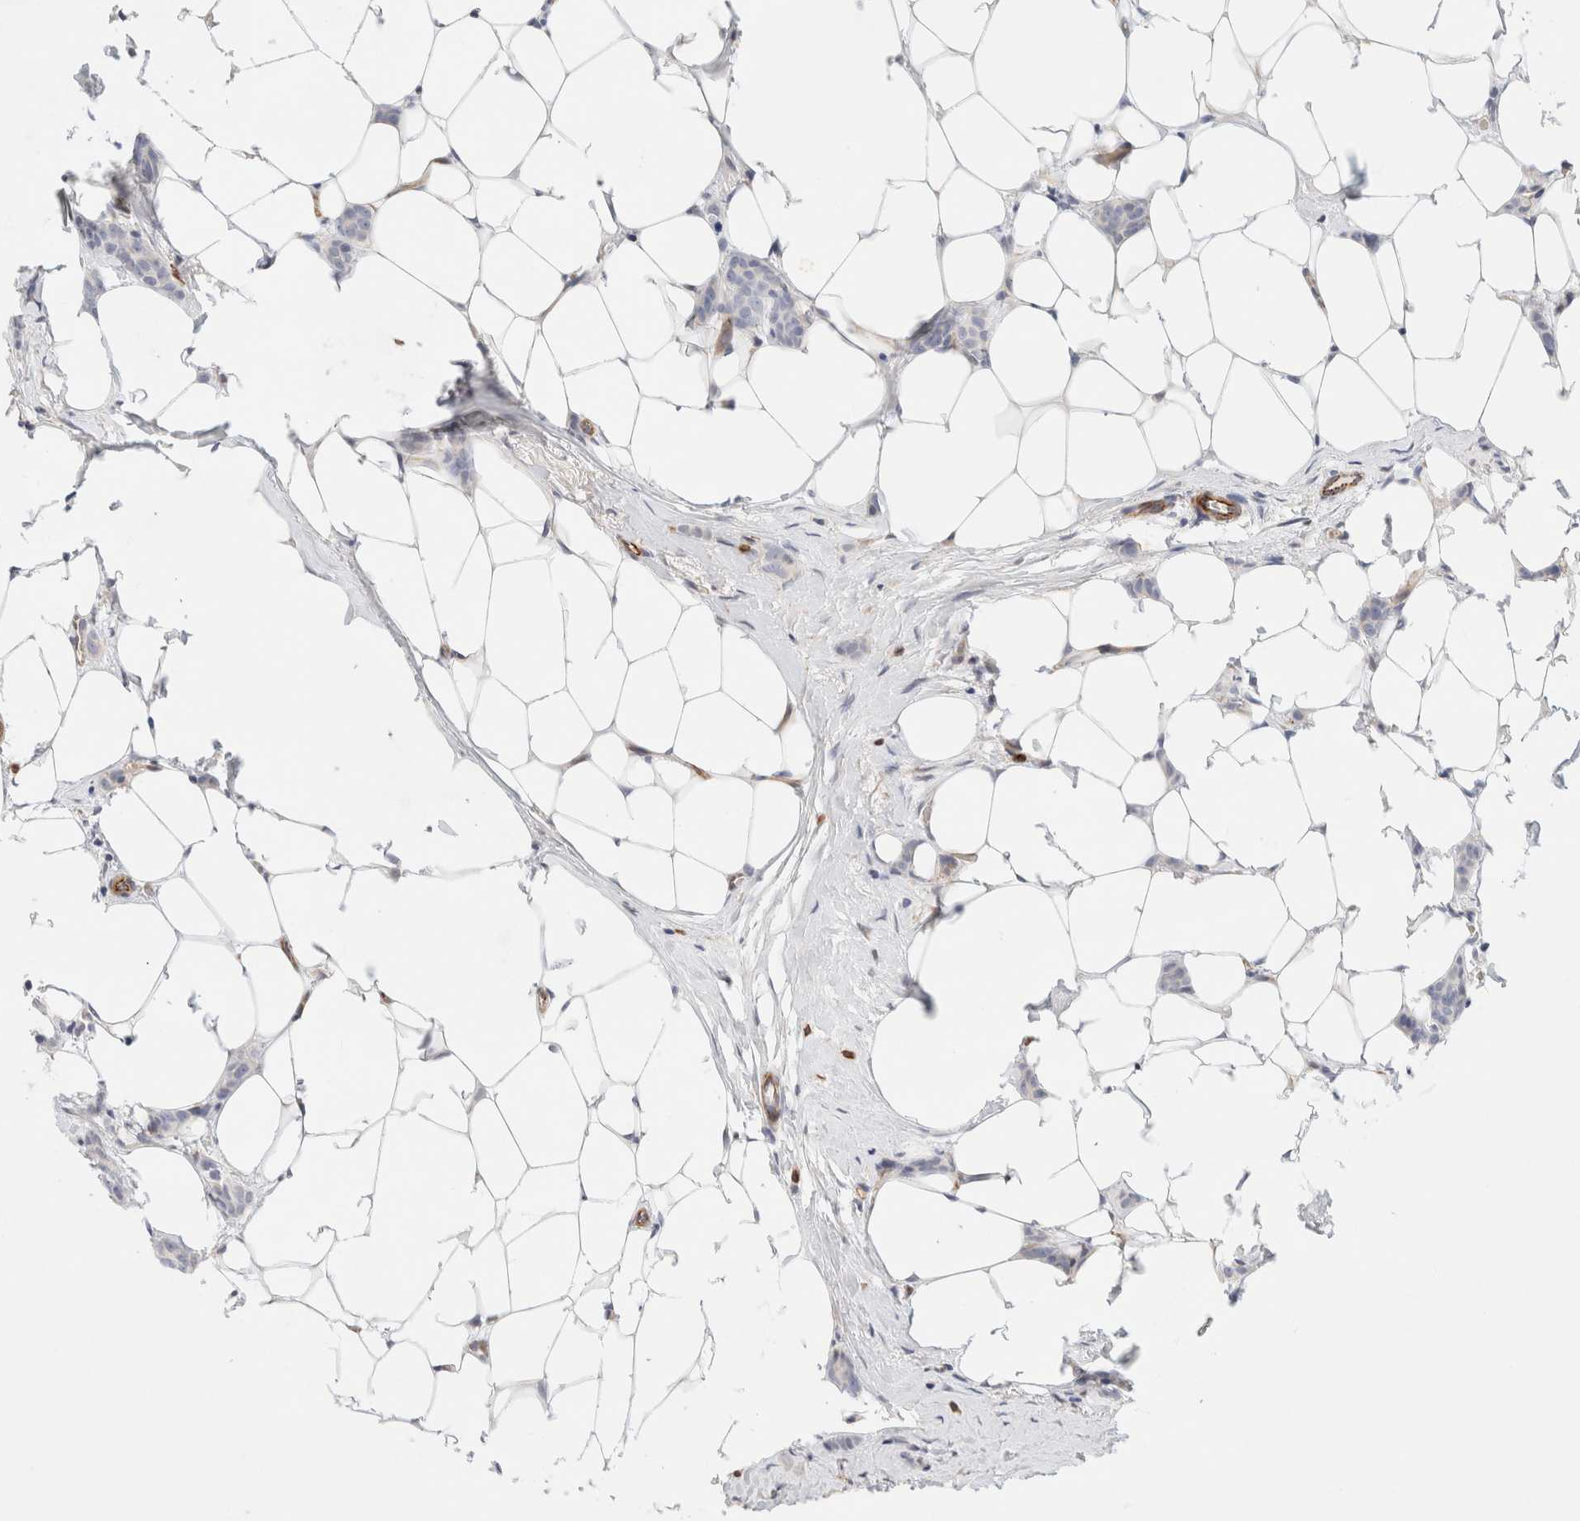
{"staining": {"intensity": "negative", "quantity": "none", "location": "none"}, "tissue": "breast cancer", "cell_type": "Tumor cells", "image_type": "cancer", "snomed": [{"axis": "morphology", "description": "Lobular carcinoma"}, {"axis": "topography", "description": "Skin"}, {"axis": "topography", "description": "Breast"}], "caption": "Immunohistochemical staining of human breast cancer reveals no significant positivity in tumor cells. The staining is performed using DAB brown chromogen with nuclei counter-stained in using hematoxylin.", "gene": "SLC25A48", "patient": {"sex": "female", "age": 46}}